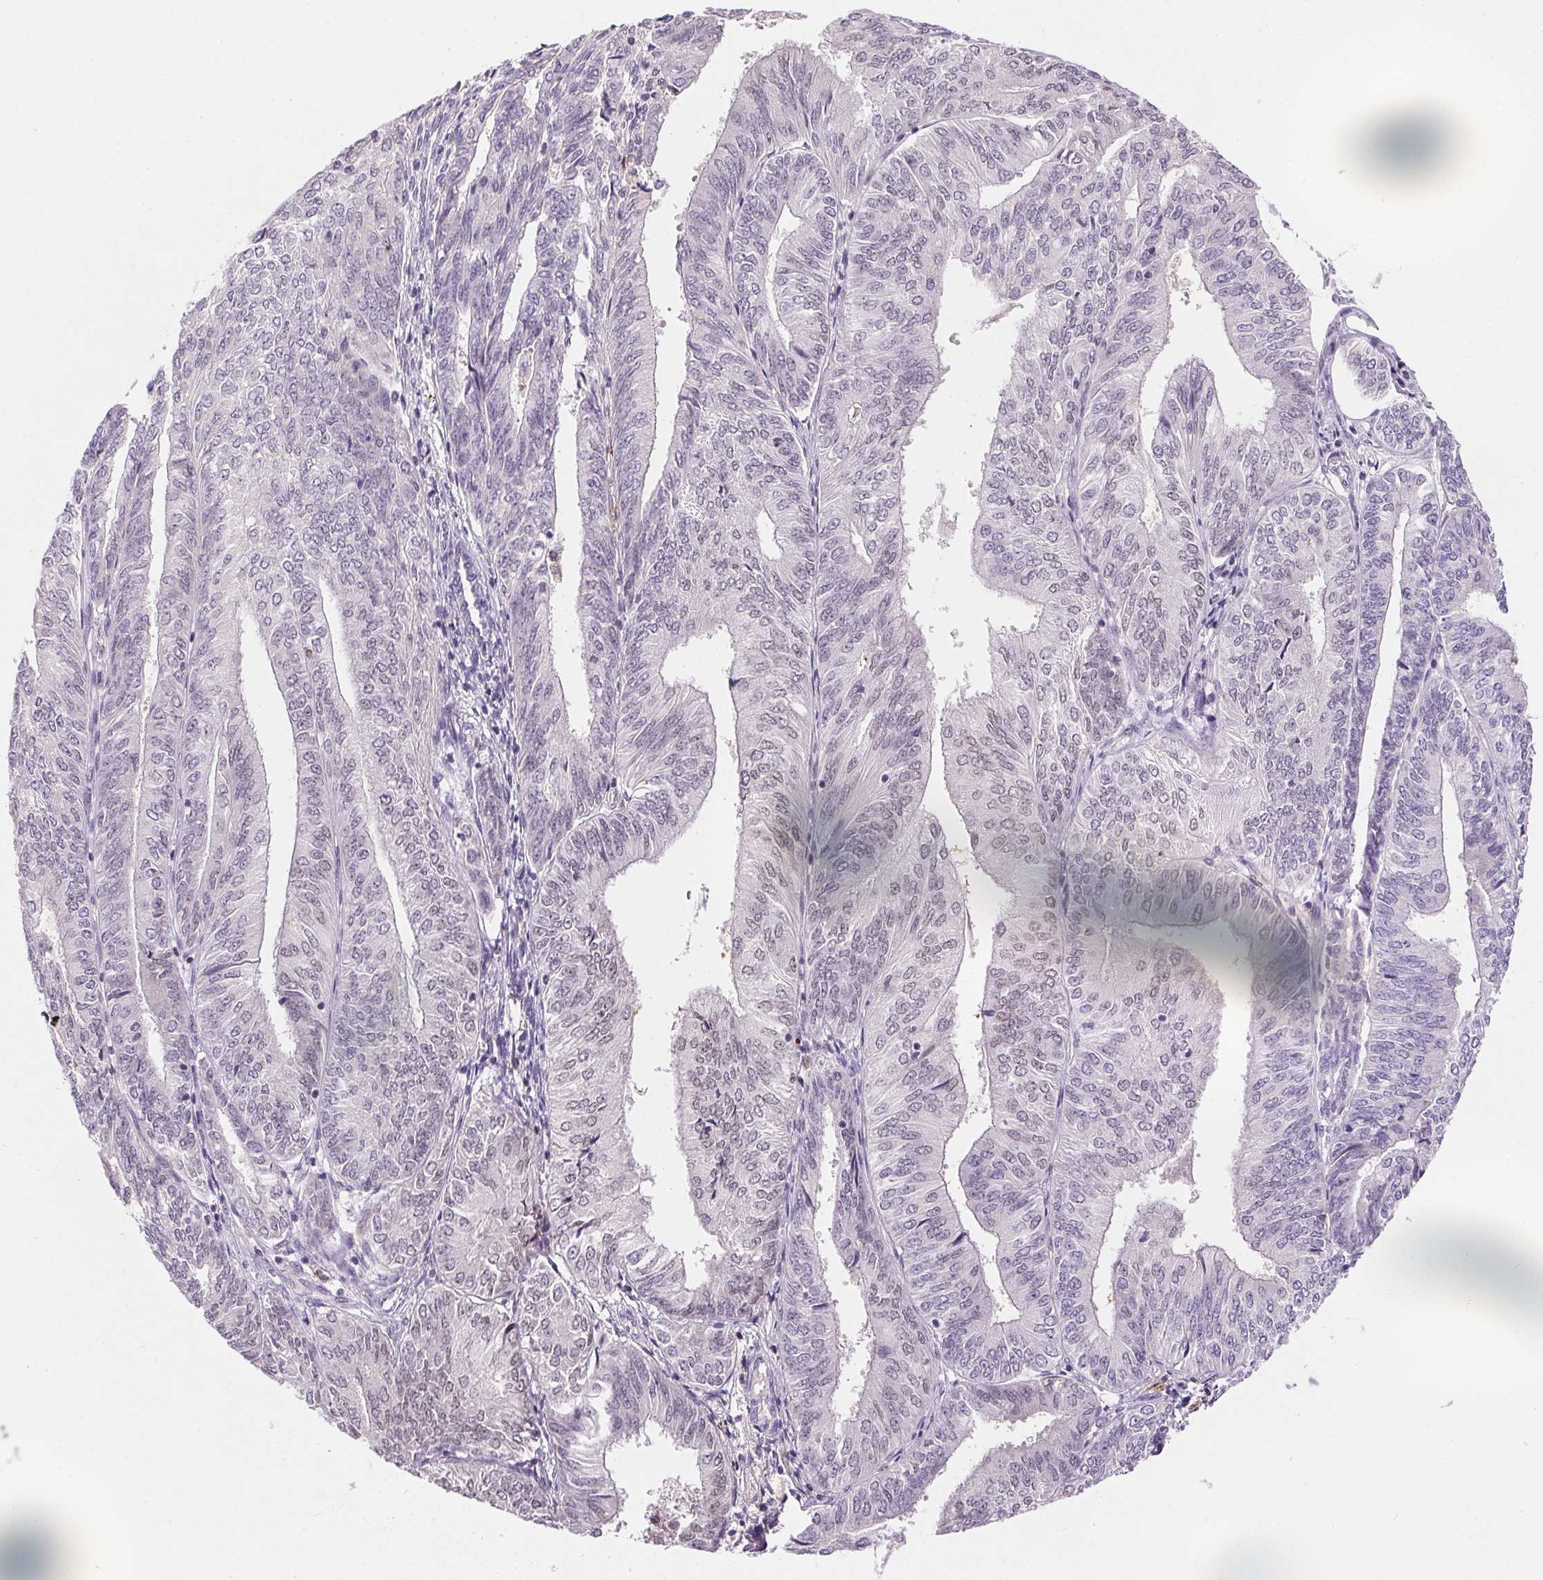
{"staining": {"intensity": "negative", "quantity": "none", "location": "none"}, "tissue": "endometrial cancer", "cell_type": "Tumor cells", "image_type": "cancer", "snomed": [{"axis": "morphology", "description": "Adenocarcinoma, NOS"}, {"axis": "topography", "description": "Endometrium"}], "caption": "Immunohistochemical staining of adenocarcinoma (endometrial) displays no significant positivity in tumor cells.", "gene": "ORM1", "patient": {"sex": "female", "age": 58}}